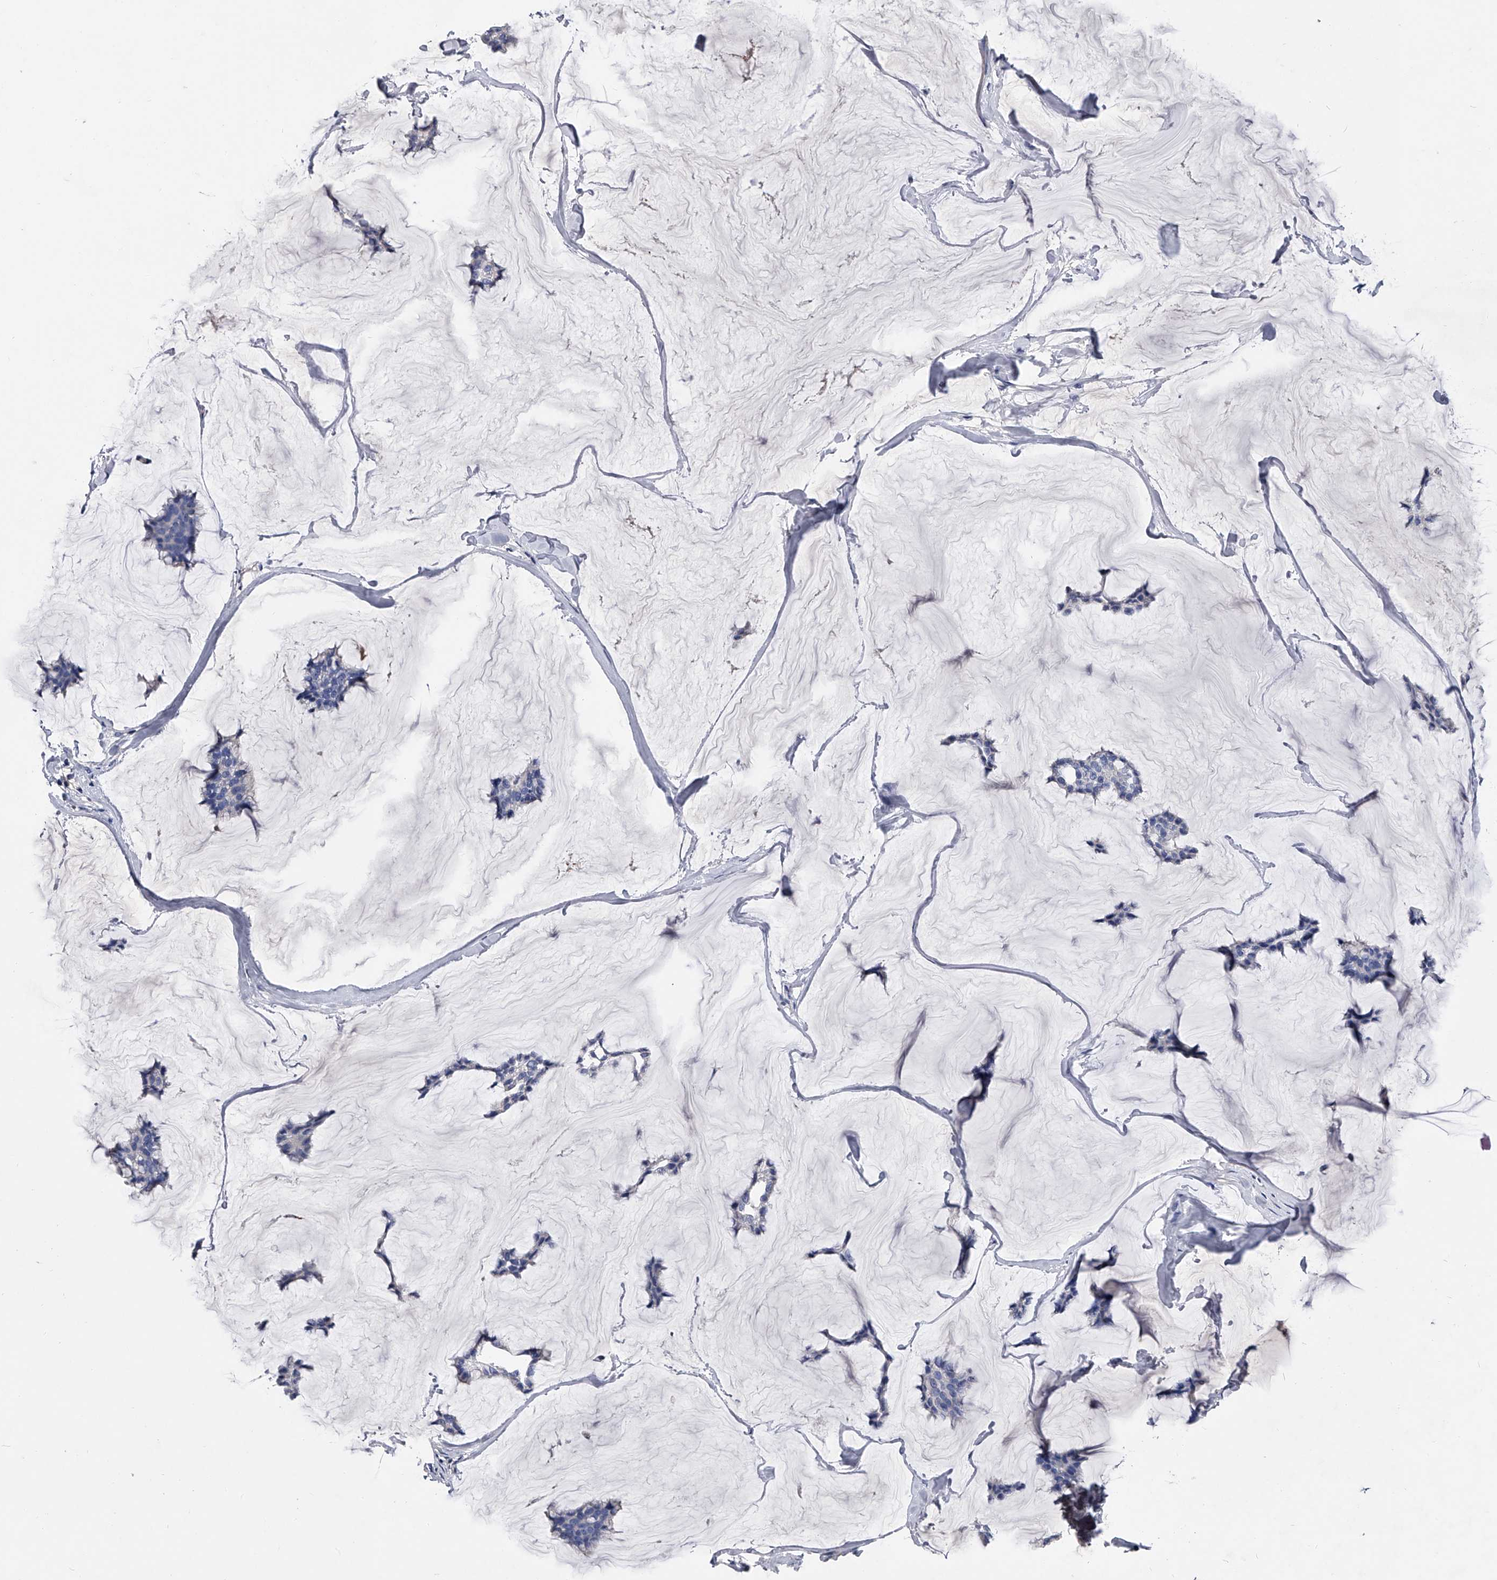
{"staining": {"intensity": "negative", "quantity": "none", "location": "none"}, "tissue": "breast cancer", "cell_type": "Tumor cells", "image_type": "cancer", "snomed": [{"axis": "morphology", "description": "Duct carcinoma"}, {"axis": "topography", "description": "Breast"}], "caption": "Micrograph shows no significant protein staining in tumor cells of intraductal carcinoma (breast).", "gene": "EFCAB7", "patient": {"sex": "female", "age": 93}}